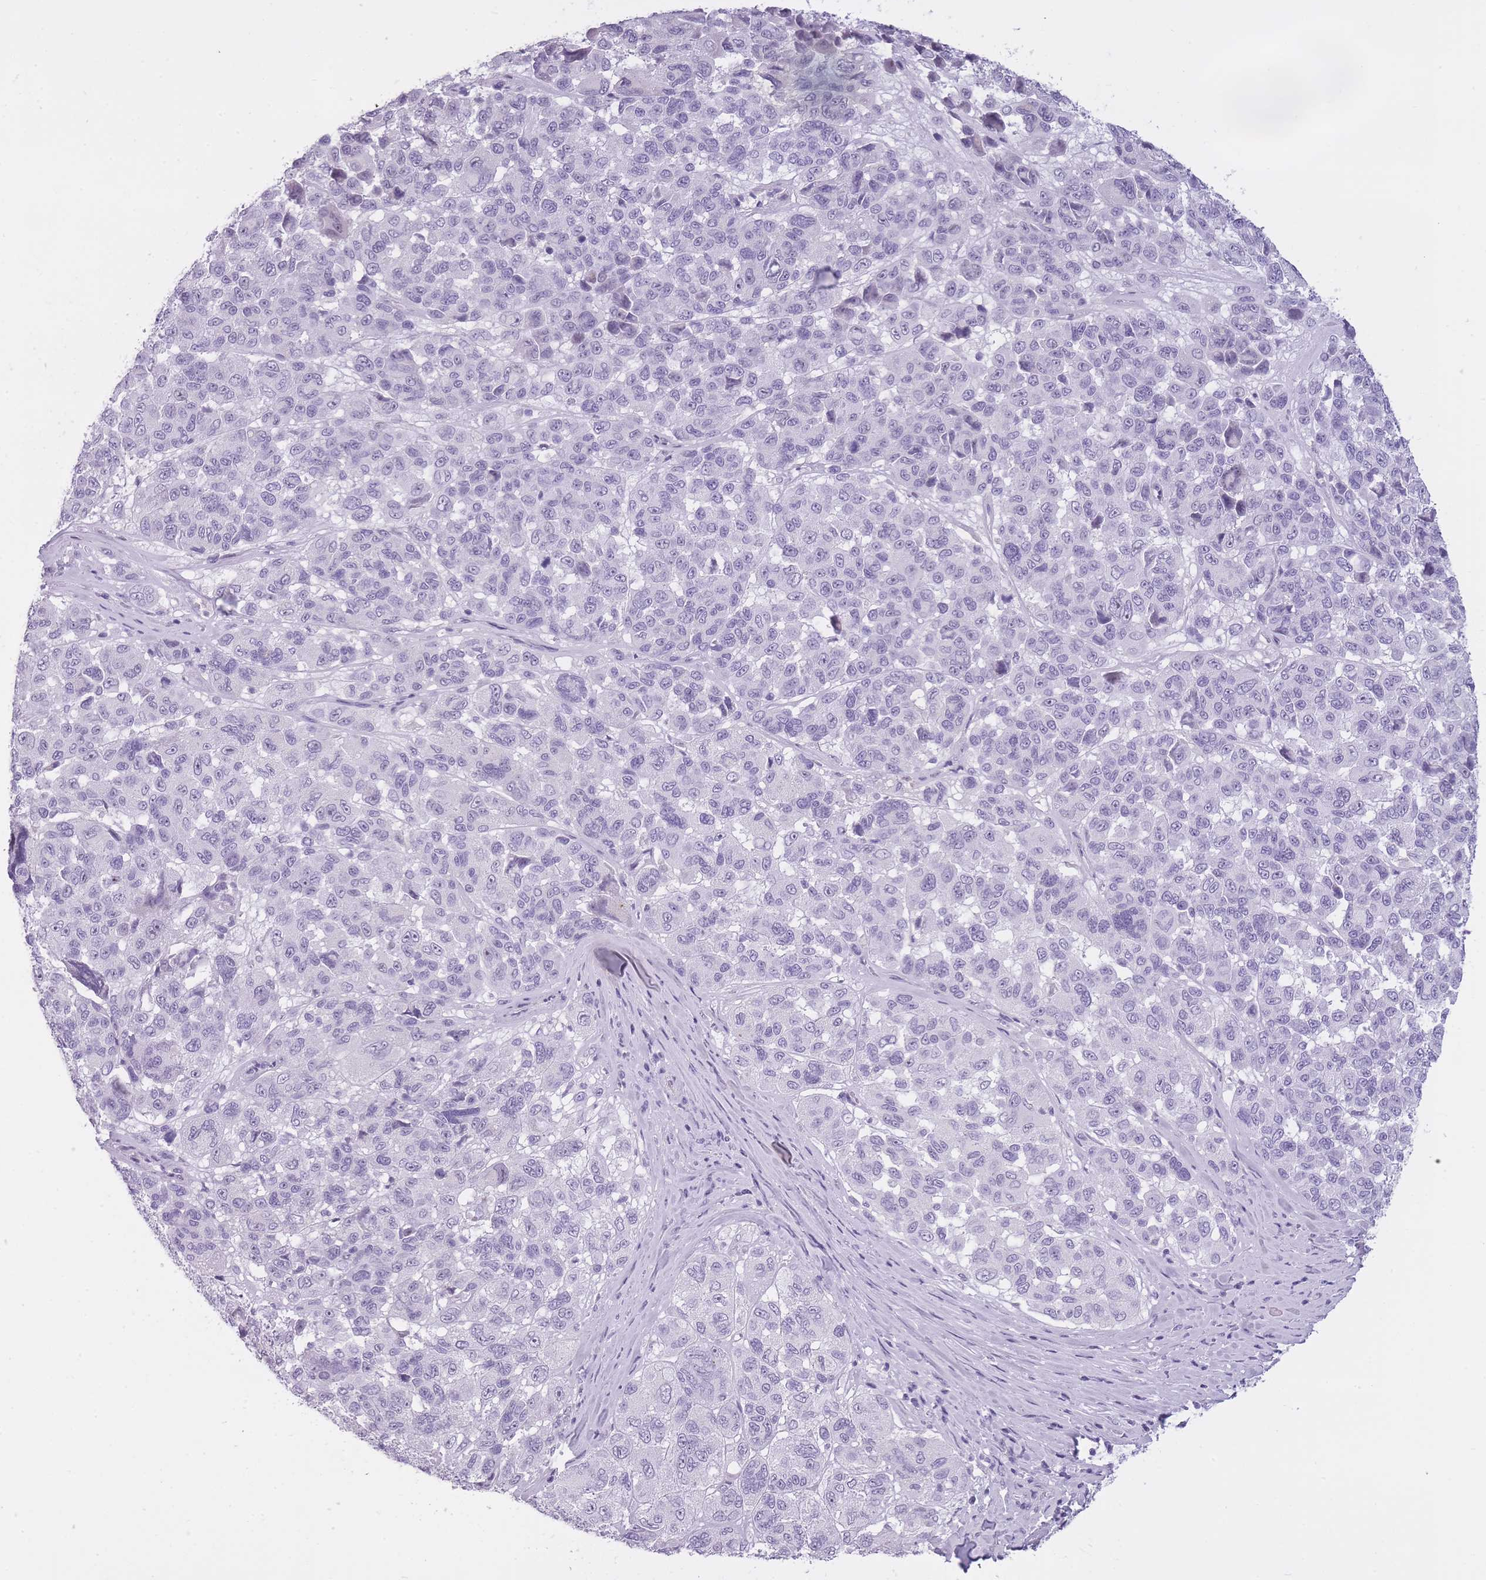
{"staining": {"intensity": "negative", "quantity": "none", "location": "none"}, "tissue": "melanoma", "cell_type": "Tumor cells", "image_type": "cancer", "snomed": [{"axis": "morphology", "description": "Malignant melanoma, NOS"}, {"axis": "topography", "description": "Skin"}], "caption": "A high-resolution photomicrograph shows immunohistochemistry staining of malignant melanoma, which reveals no significant positivity in tumor cells.", "gene": "GOLGA6D", "patient": {"sex": "female", "age": 66}}